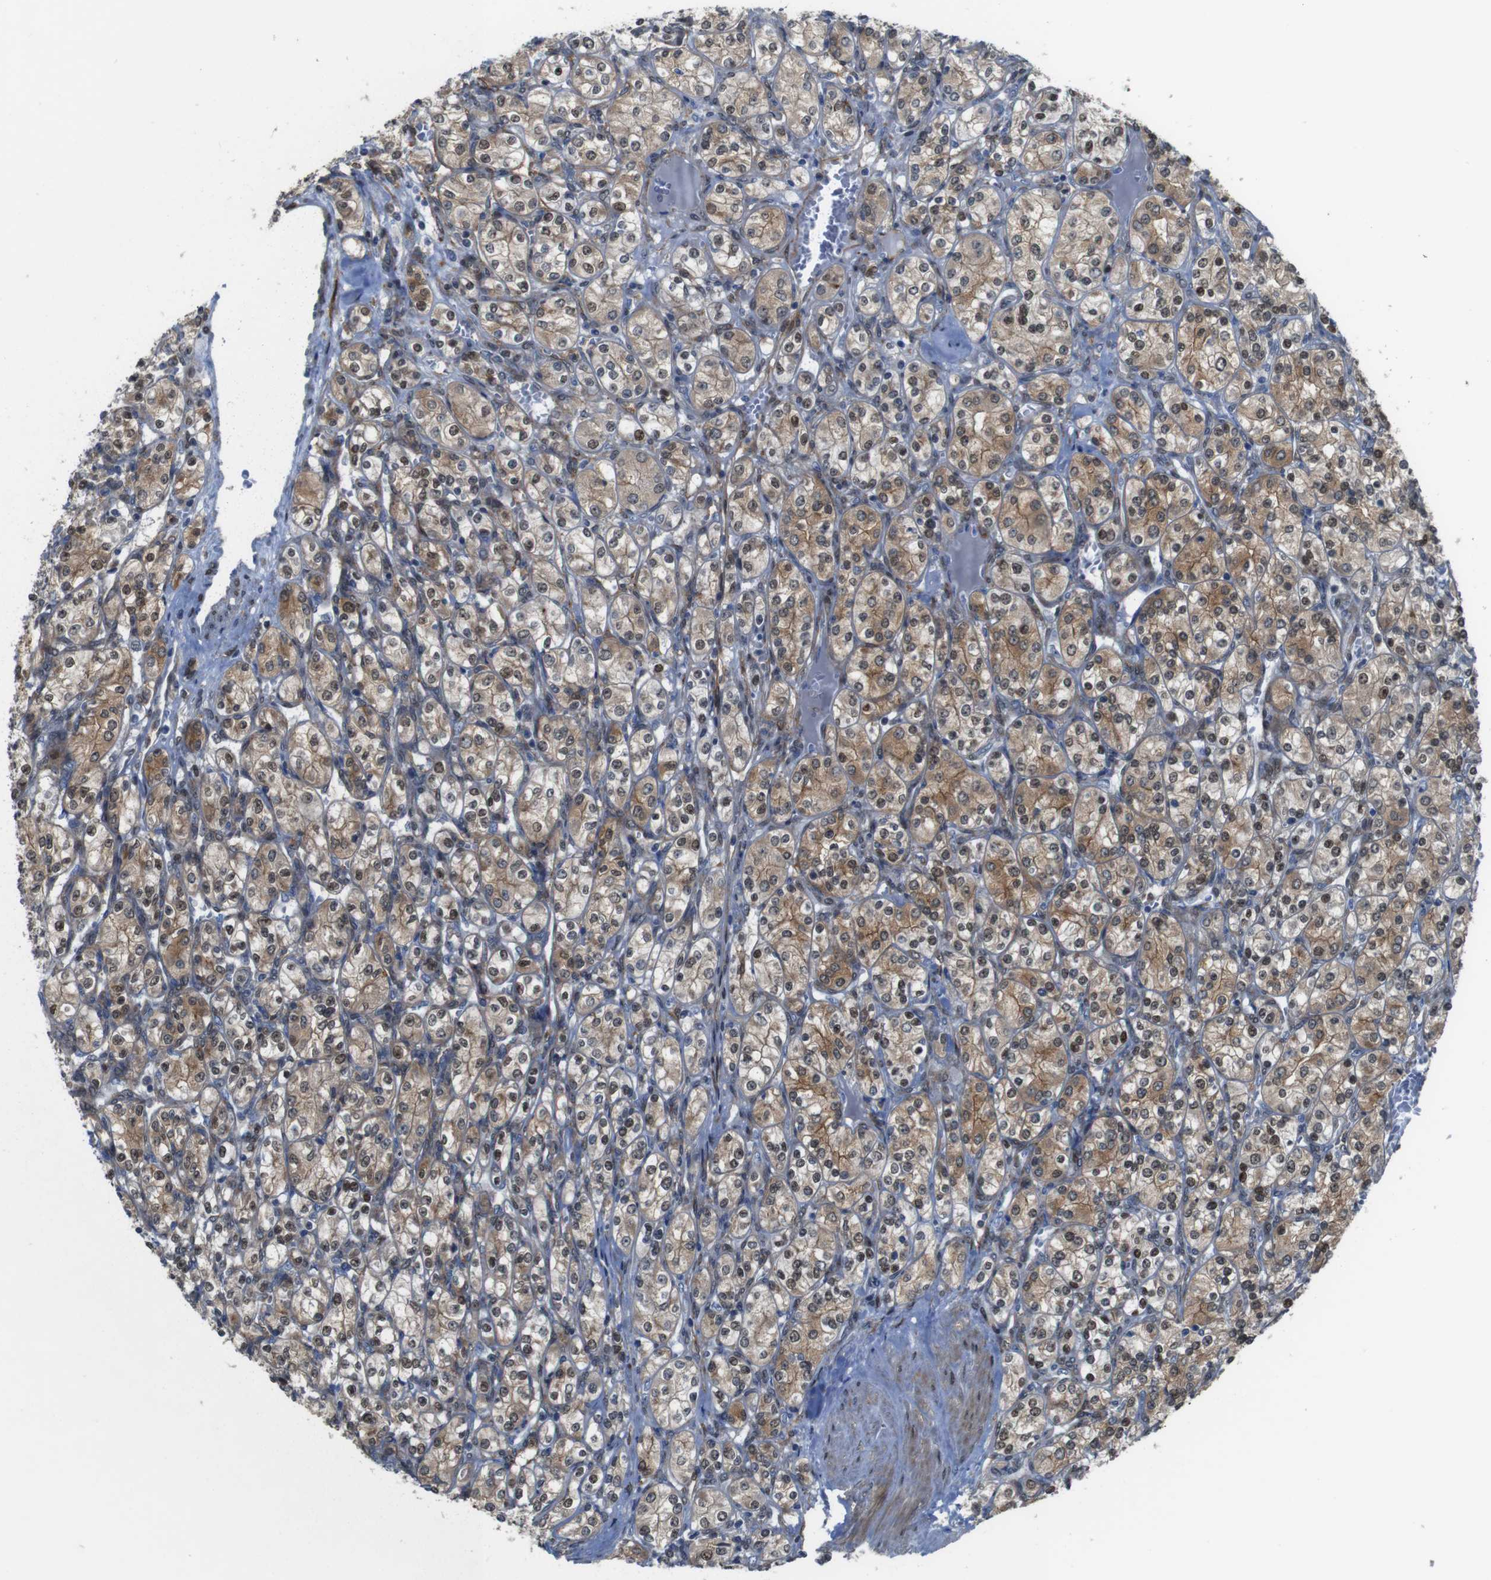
{"staining": {"intensity": "moderate", "quantity": ">75%", "location": "cytoplasmic/membranous,nuclear"}, "tissue": "renal cancer", "cell_type": "Tumor cells", "image_type": "cancer", "snomed": [{"axis": "morphology", "description": "Adenocarcinoma, NOS"}, {"axis": "topography", "description": "Kidney"}], "caption": "Protein staining exhibits moderate cytoplasmic/membranous and nuclear positivity in about >75% of tumor cells in renal cancer (adenocarcinoma).", "gene": "PTGER4", "patient": {"sex": "male", "age": 77}}